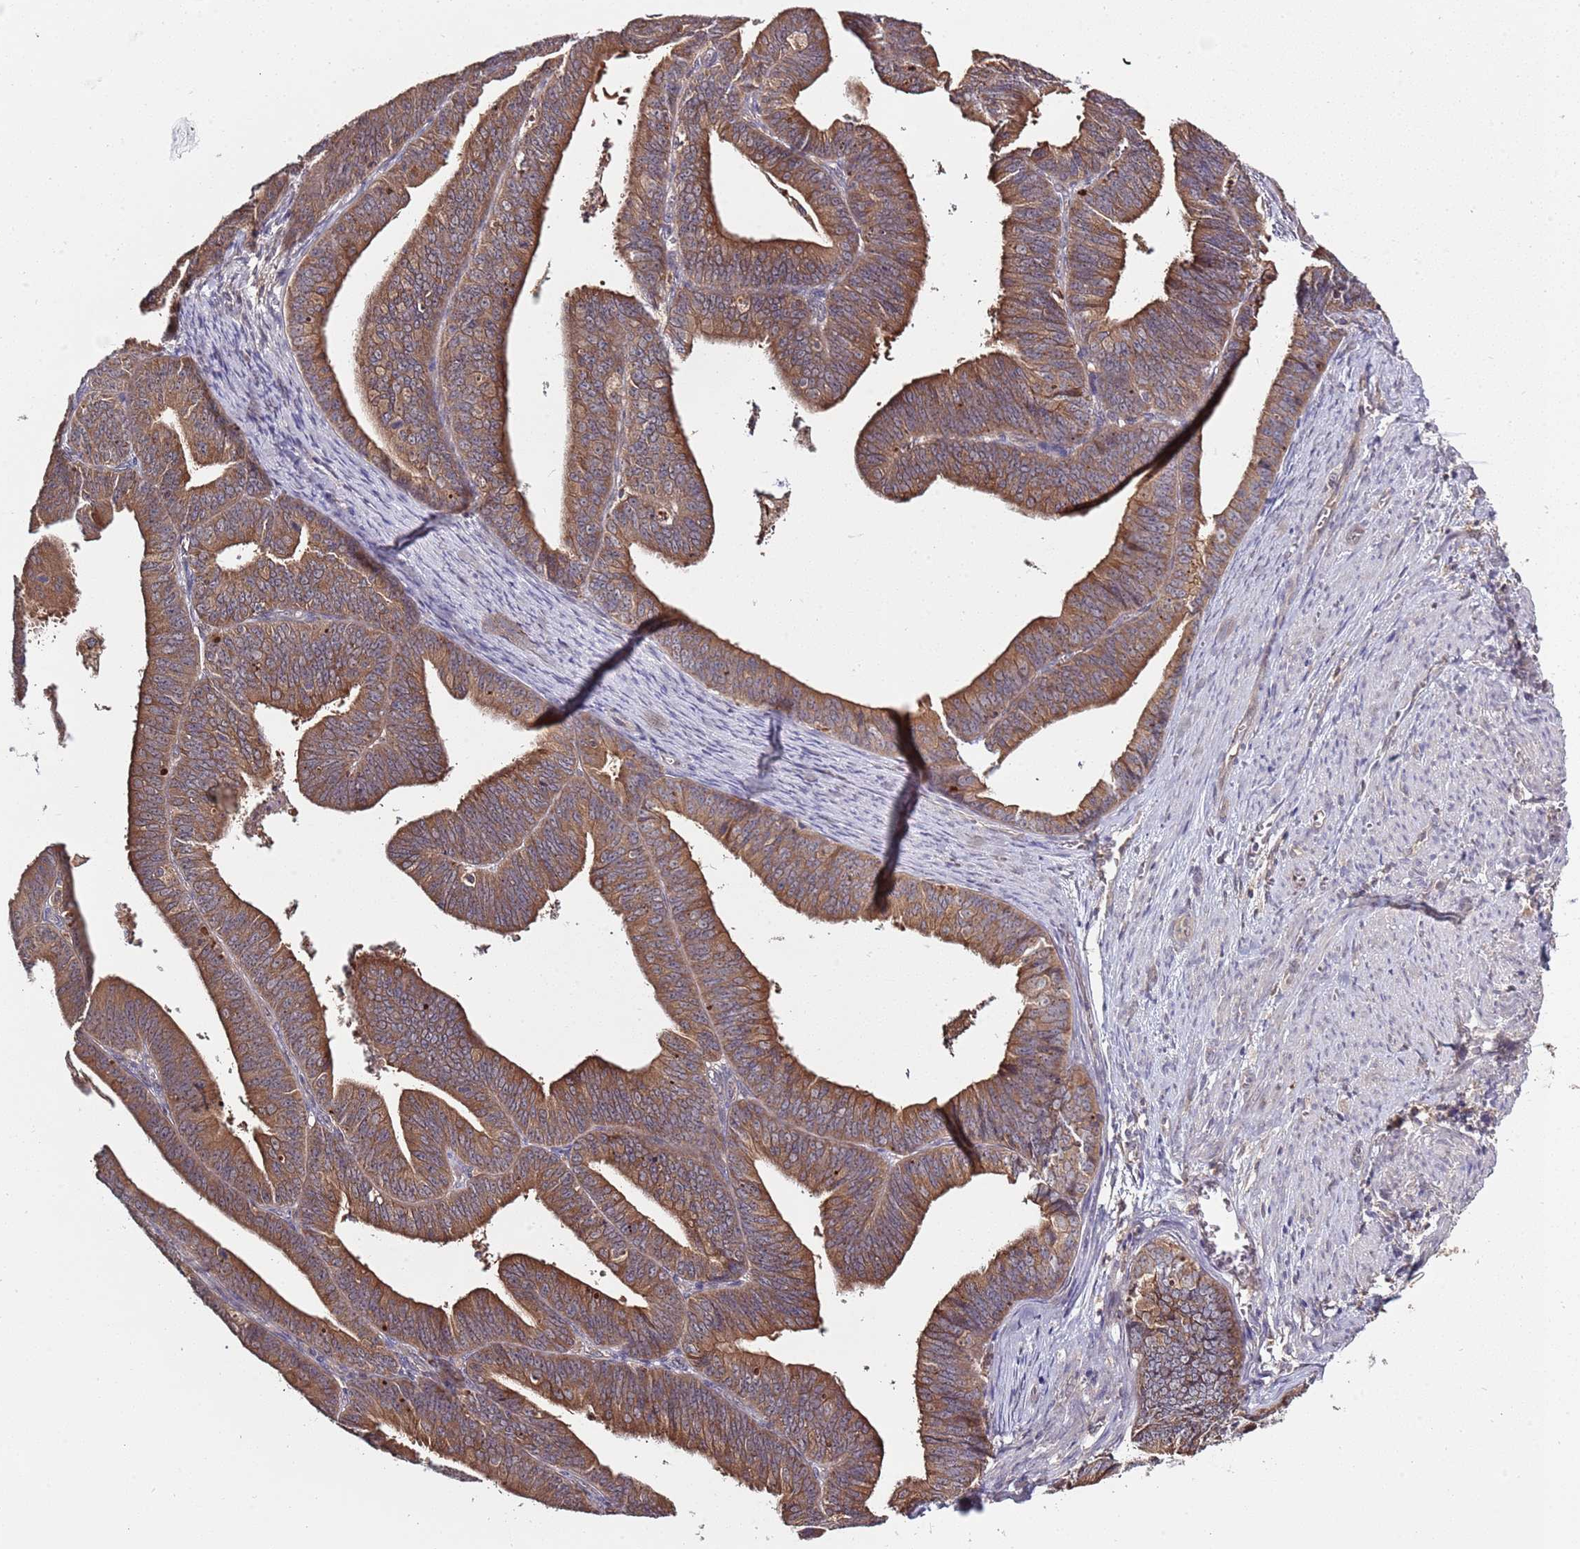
{"staining": {"intensity": "moderate", "quantity": "25%-75%", "location": "cytoplasmic/membranous"}, "tissue": "endometrial cancer", "cell_type": "Tumor cells", "image_type": "cancer", "snomed": [{"axis": "morphology", "description": "Adenocarcinoma, NOS"}, {"axis": "topography", "description": "Endometrium"}], "caption": "Adenocarcinoma (endometrial) stained with a brown dye displays moderate cytoplasmic/membranous positive positivity in about 25%-75% of tumor cells.", "gene": "USP32", "patient": {"sex": "female", "age": 73}}